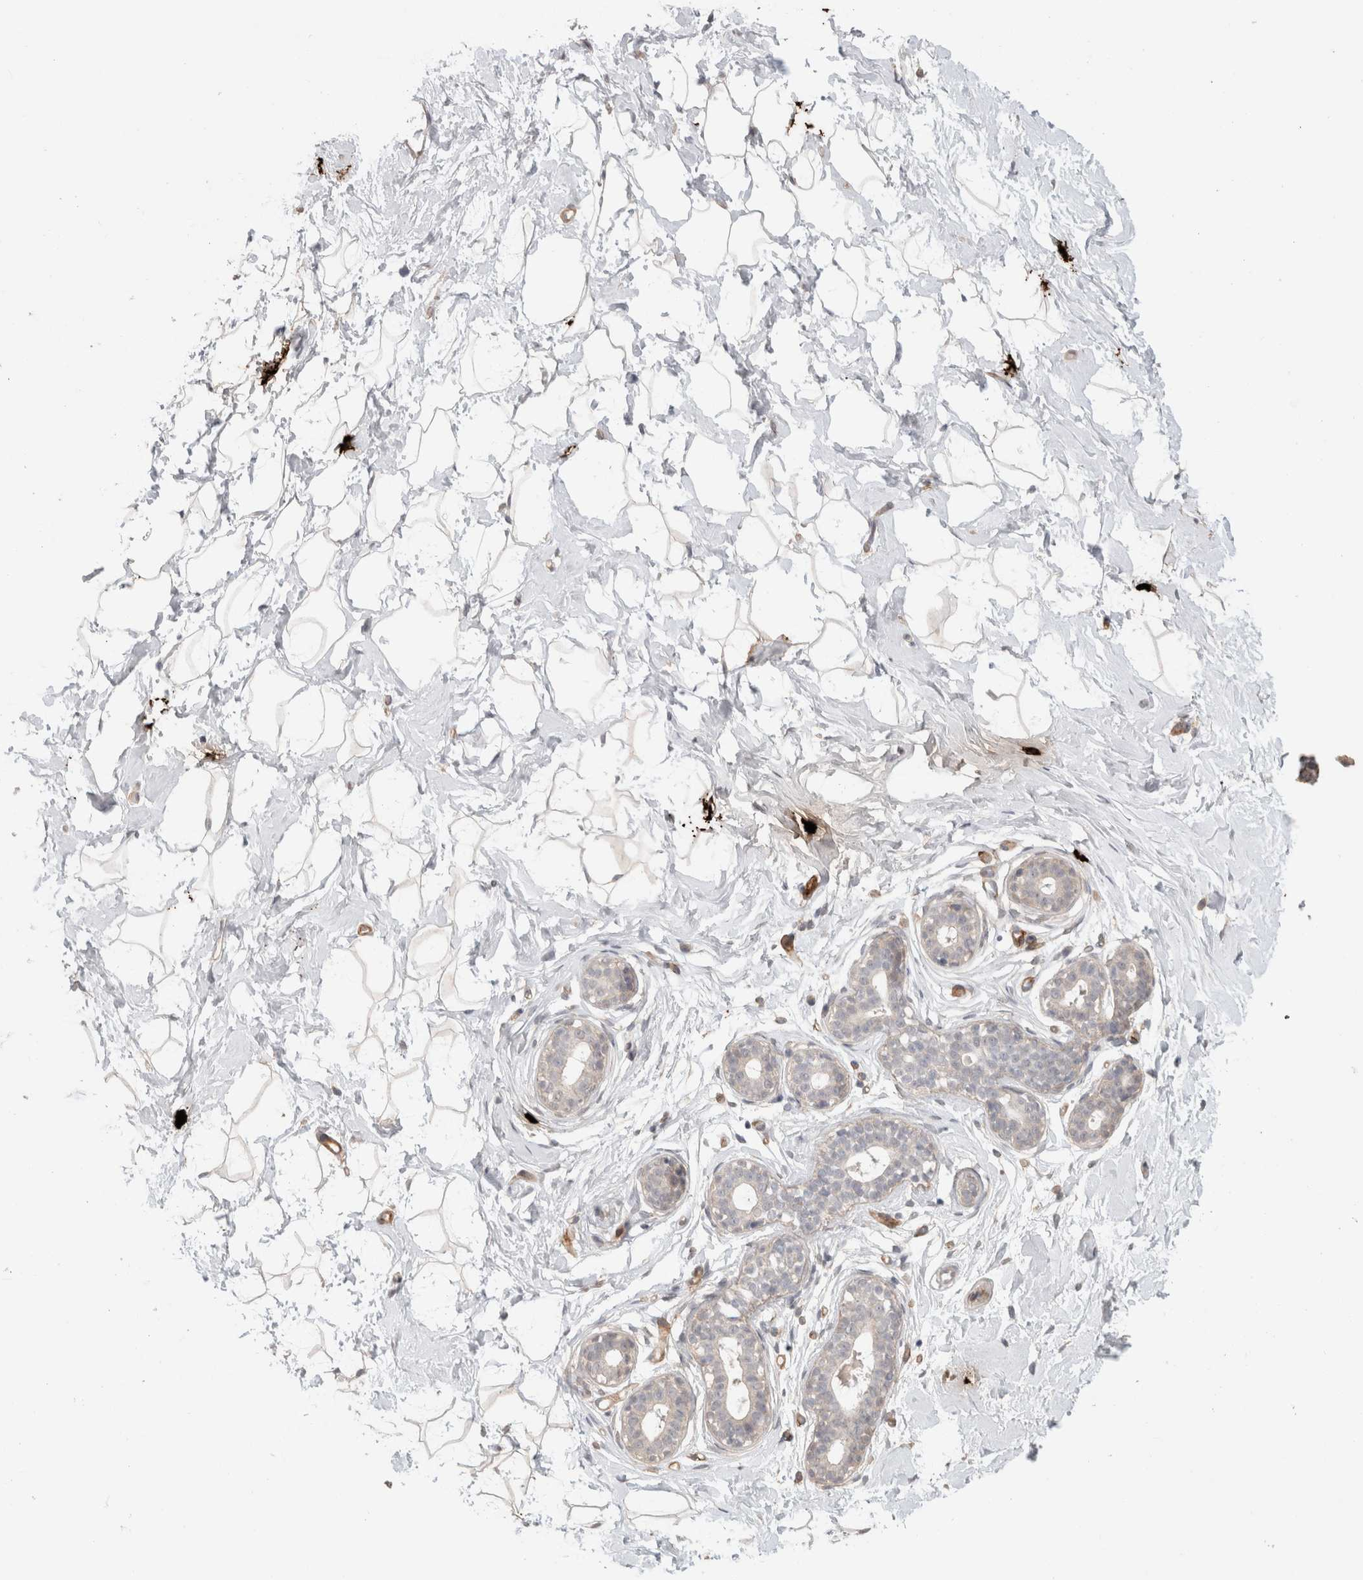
{"staining": {"intensity": "weak", "quantity": ">75%", "location": "cytoplasmic/membranous"}, "tissue": "breast", "cell_type": "Adipocytes", "image_type": "normal", "snomed": [{"axis": "morphology", "description": "Normal tissue, NOS"}, {"axis": "morphology", "description": "Adenoma, NOS"}, {"axis": "topography", "description": "Breast"}], "caption": "Immunohistochemical staining of benign human breast shows weak cytoplasmic/membranous protein positivity in approximately >75% of adipocytes.", "gene": "HSPG2", "patient": {"sex": "female", "age": 23}}